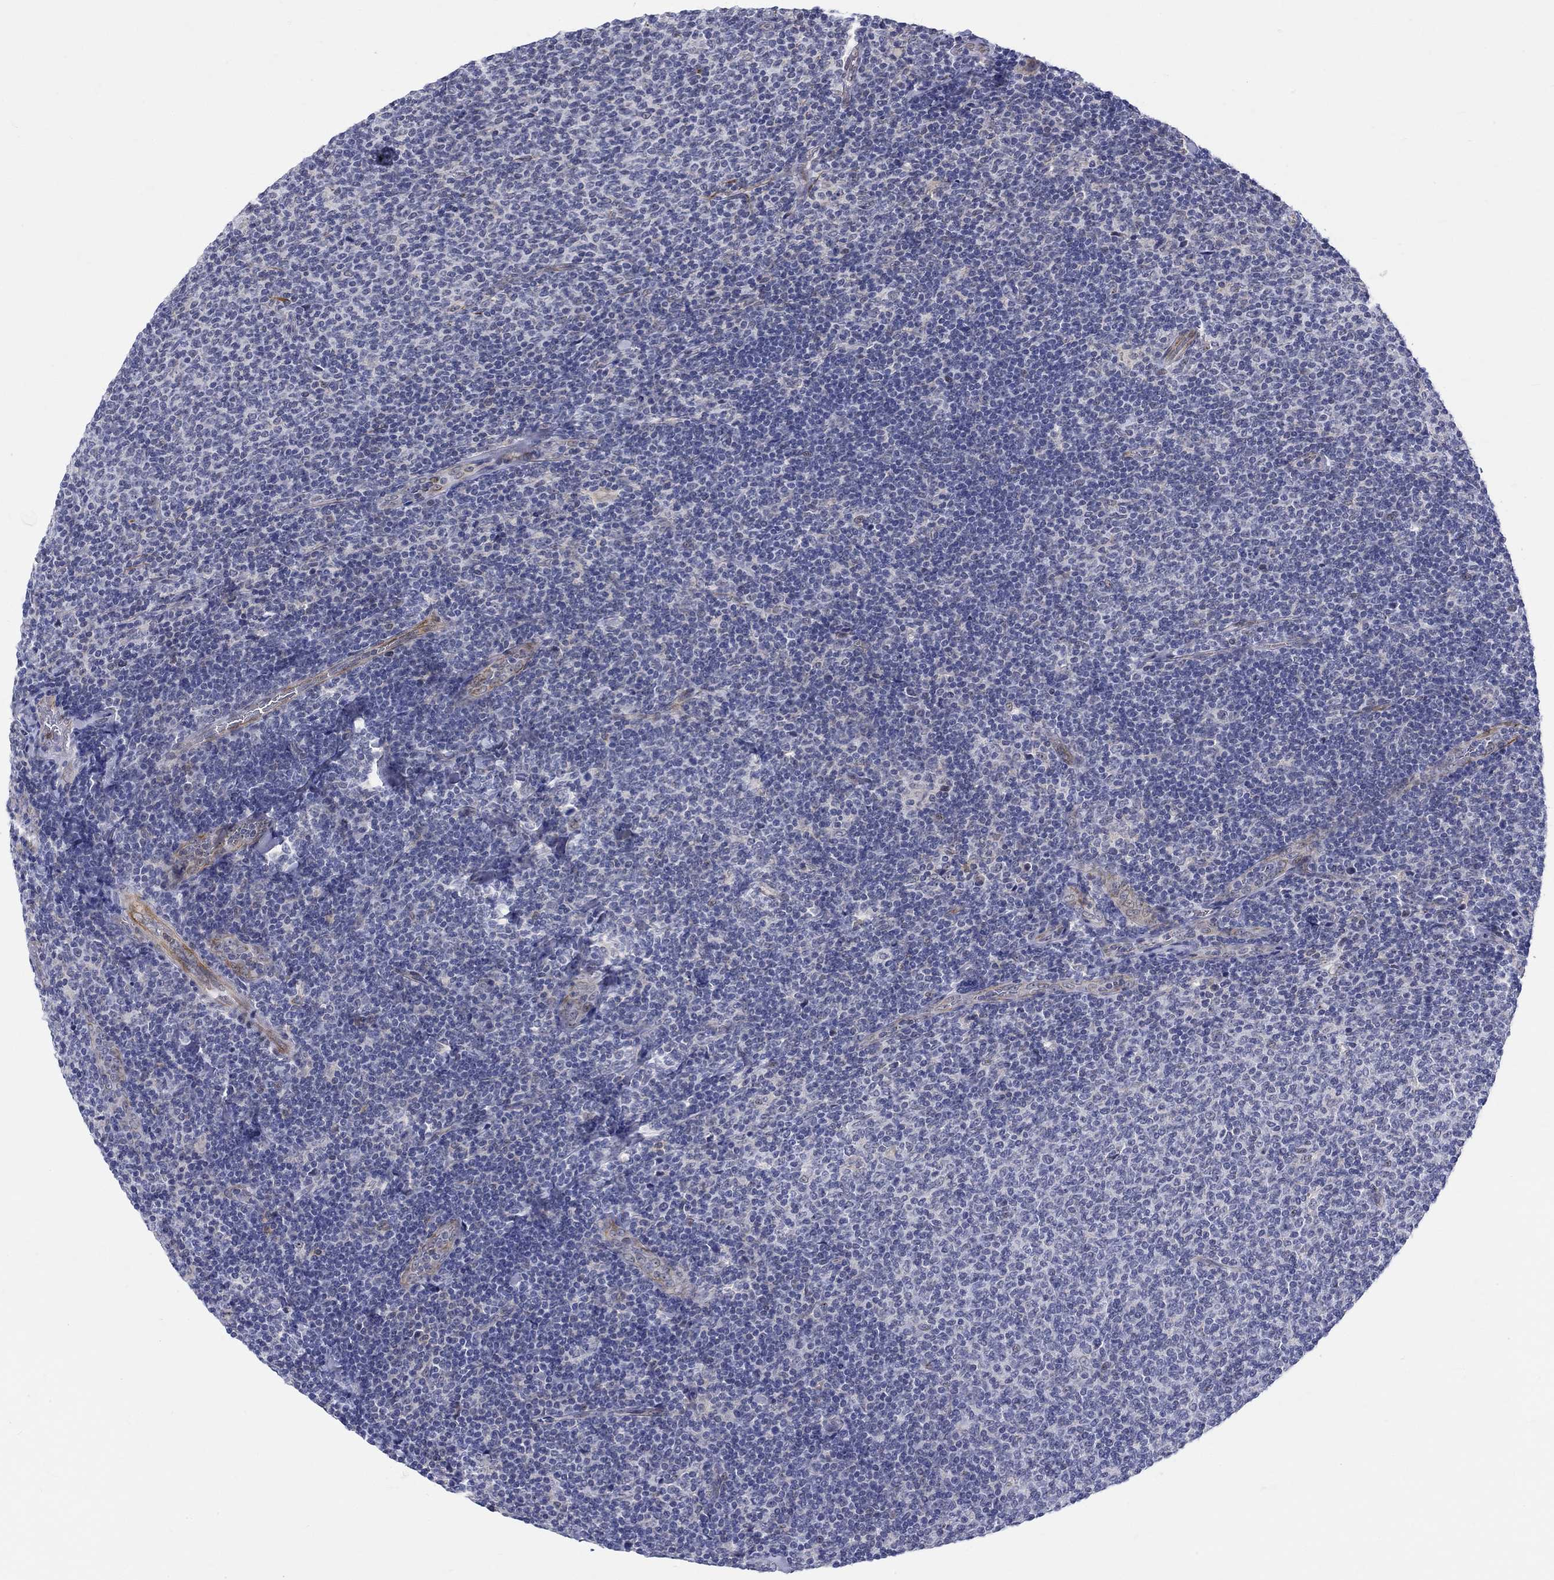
{"staining": {"intensity": "negative", "quantity": "none", "location": "none"}, "tissue": "lymphoma", "cell_type": "Tumor cells", "image_type": "cancer", "snomed": [{"axis": "morphology", "description": "Malignant lymphoma, non-Hodgkin's type, Low grade"}, {"axis": "topography", "description": "Lymph node"}], "caption": "The photomicrograph exhibits no significant expression in tumor cells of low-grade malignant lymphoma, non-Hodgkin's type. (Stains: DAB immunohistochemistry (IHC) with hematoxylin counter stain, Microscopy: brightfield microscopy at high magnification).", "gene": "ST6GALNAC1", "patient": {"sex": "male", "age": 52}}